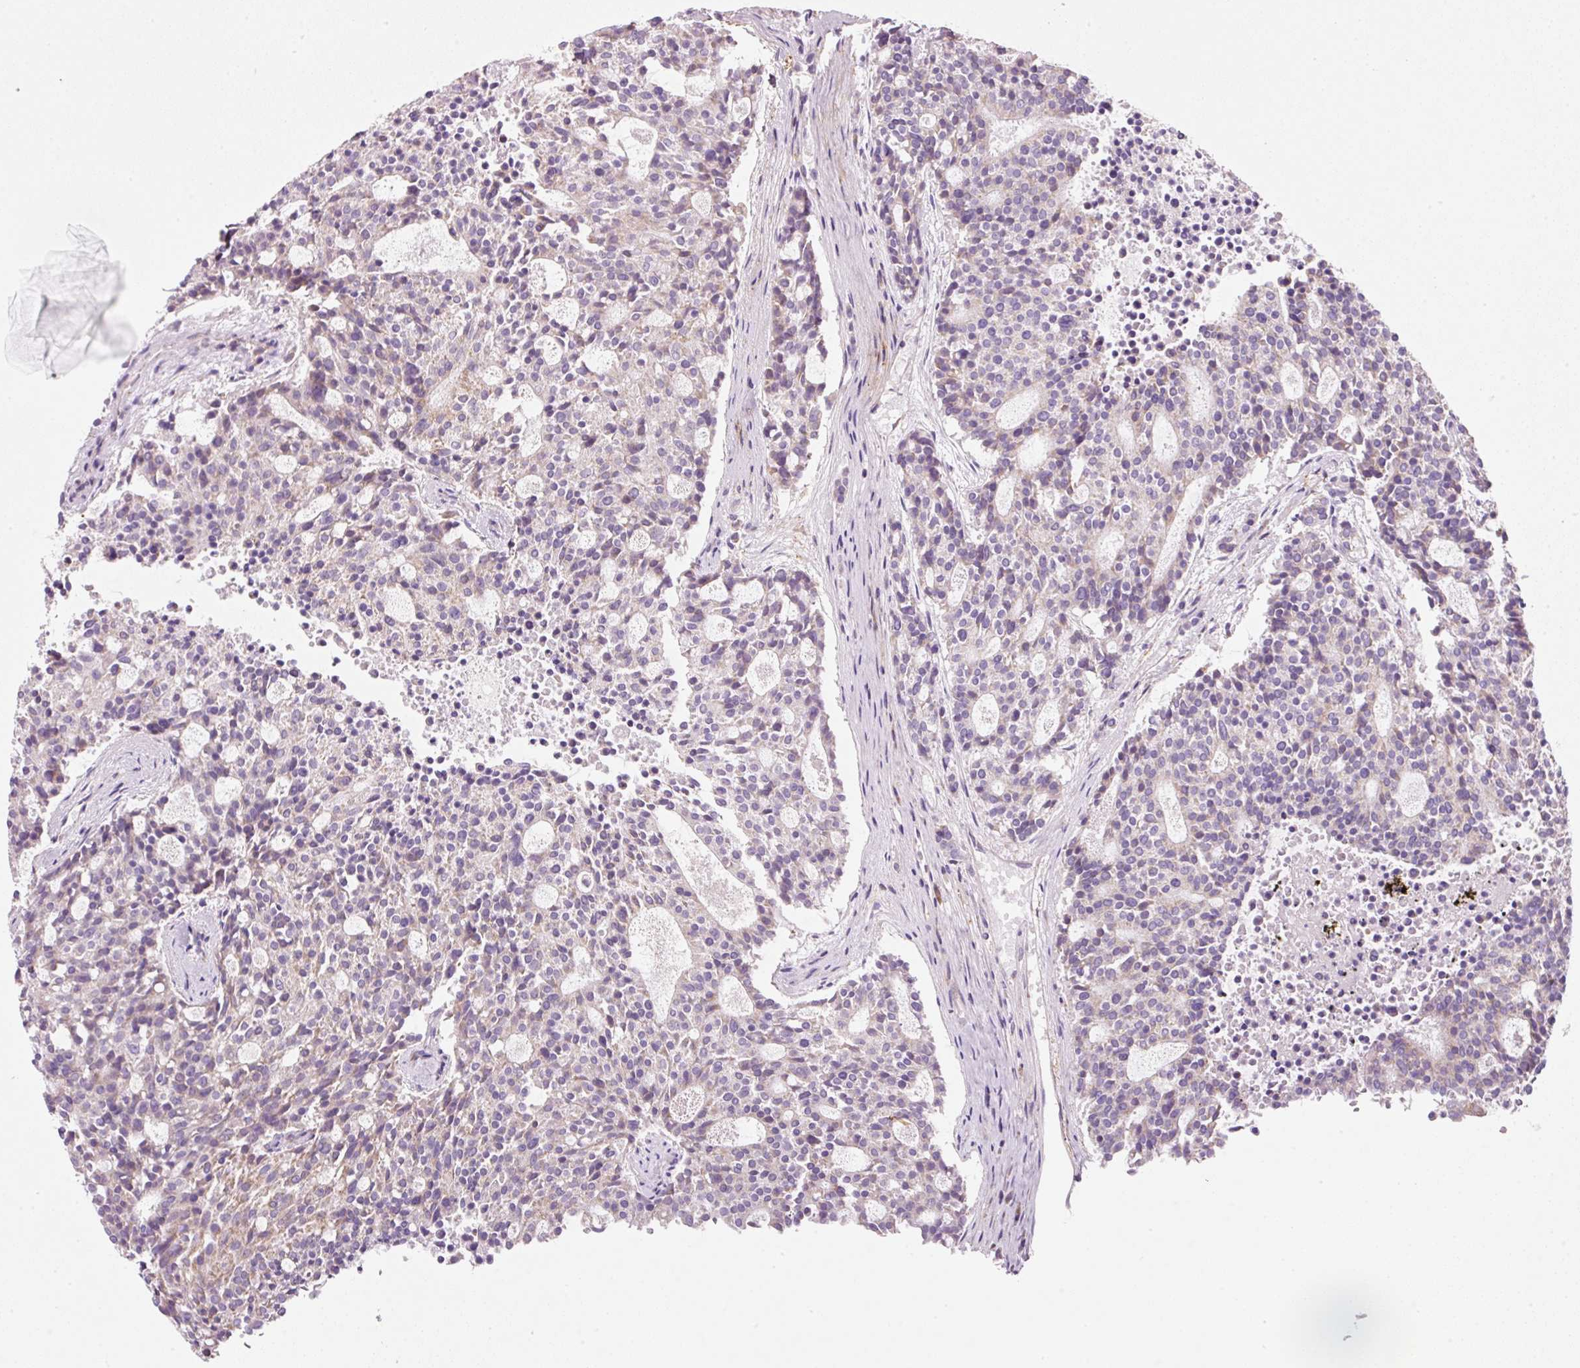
{"staining": {"intensity": "negative", "quantity": "none", "location": "none"}, "tissue": "carcinoid", "cell_type": "Tumor cells", "image_type": "cancer", "snomed": [{"axis": "morphology", "description": "Carcinoid, malignant, NOS"}, {"axis": "topography", "description": "Pancreas"}], "caption": "Immunohistochemistry (IHC) of malignant carcinoid reveals no expression in tumor cells. (DAB IHC, high magnification).", "gene": "NDUFA1", "patient": {"sex": "female", "age": 54}}